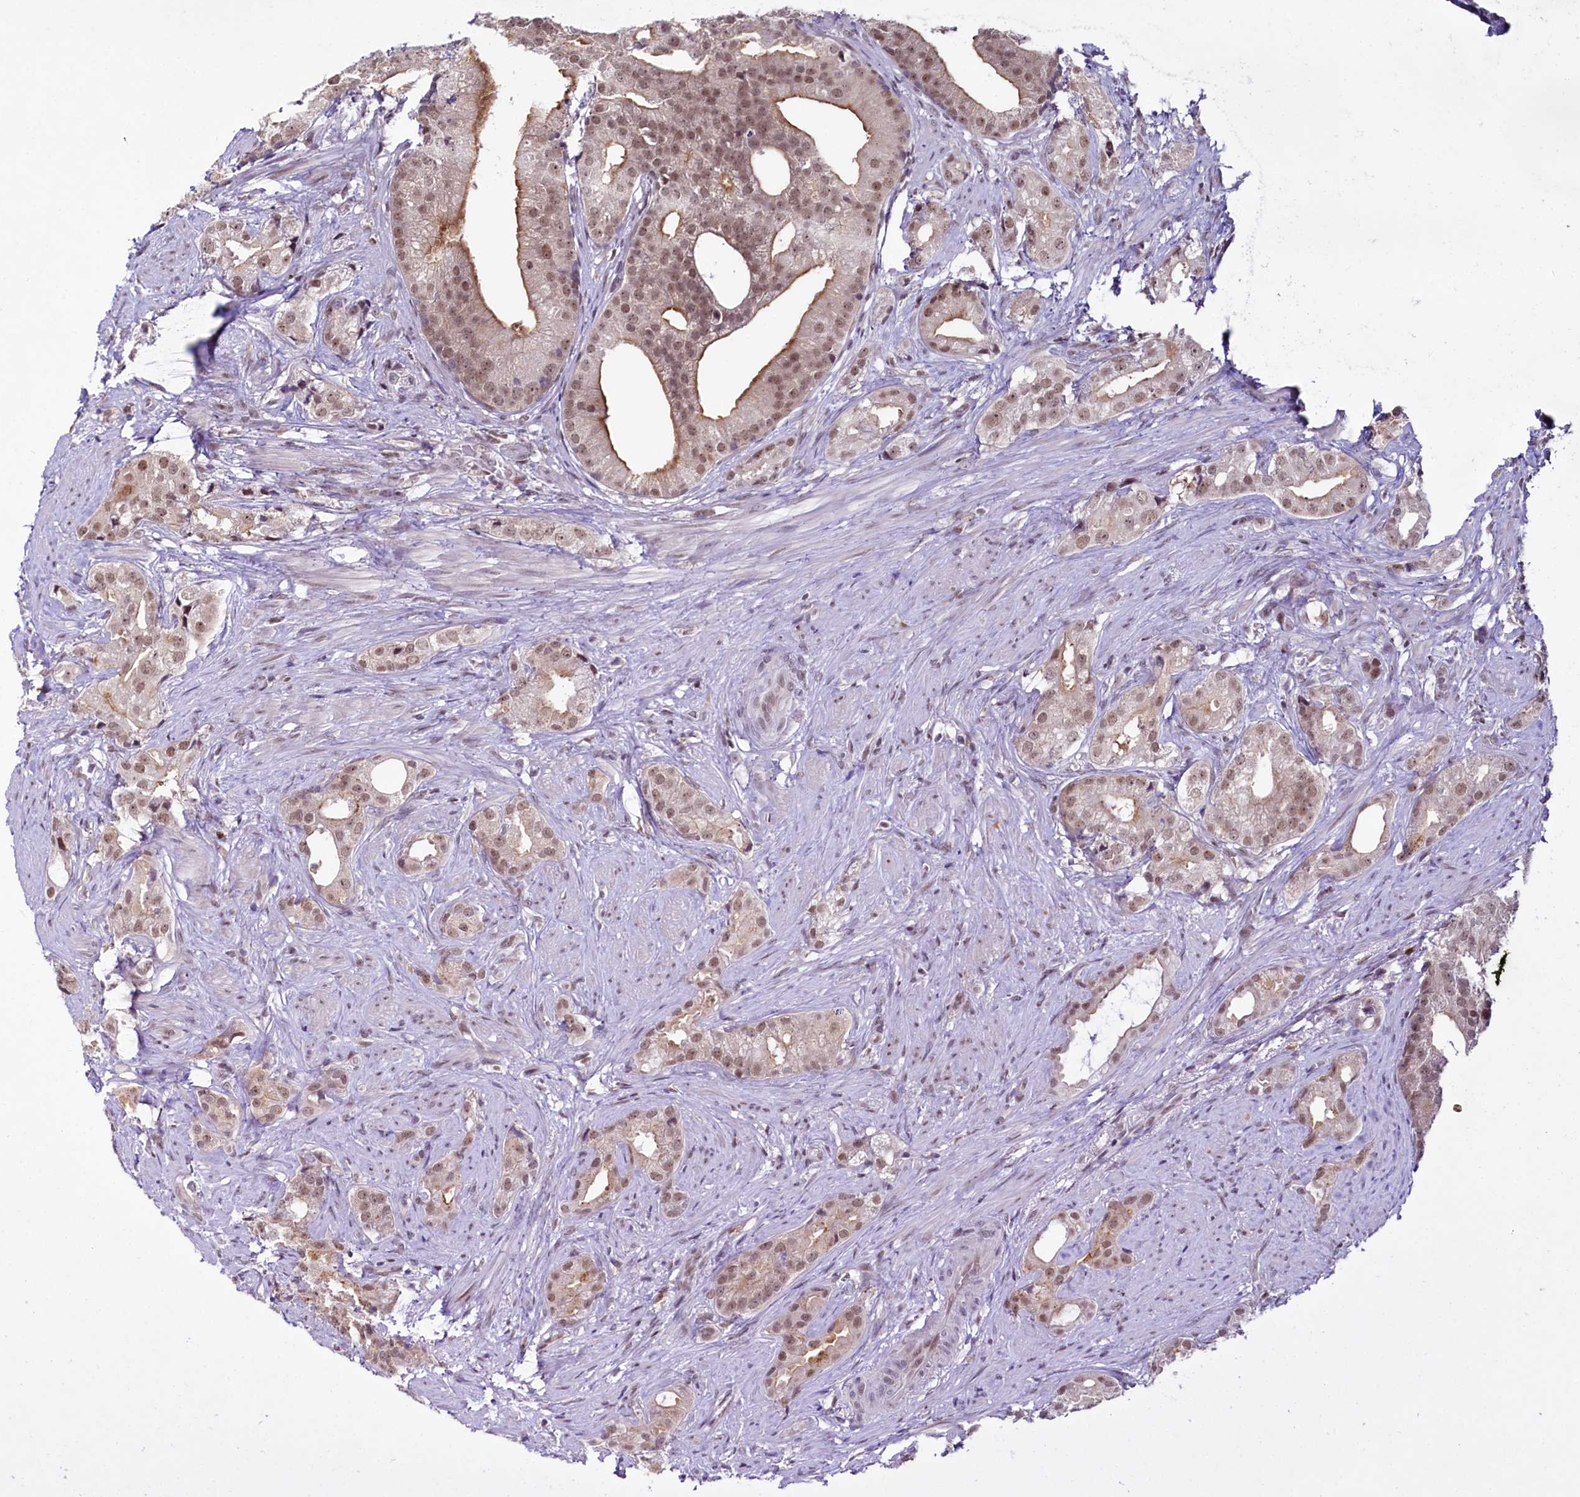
{"staining": {"intensity": "moderate", "quantity": ">75%", "location": "cytoplasmic/membranous,nuclear"}, "tissue": "prostate cancer", "cell_type": "Tumor cells", "image_type": "cancer", "snomed": [{"axis": "morphology", "description": "Adenocarcinoma, Low grade"}, {"axis": "topography", "description": "Prostate"}], "caption": "Tumor cells exhibit medium levels of moderate cytoplasmic/membranous and nuclear staining in approximately >75% of cells in human prostate adenocarcinoma (low-grade).", "gene": "SCAF11", "patient": {"sex": "male", "age": 71}}